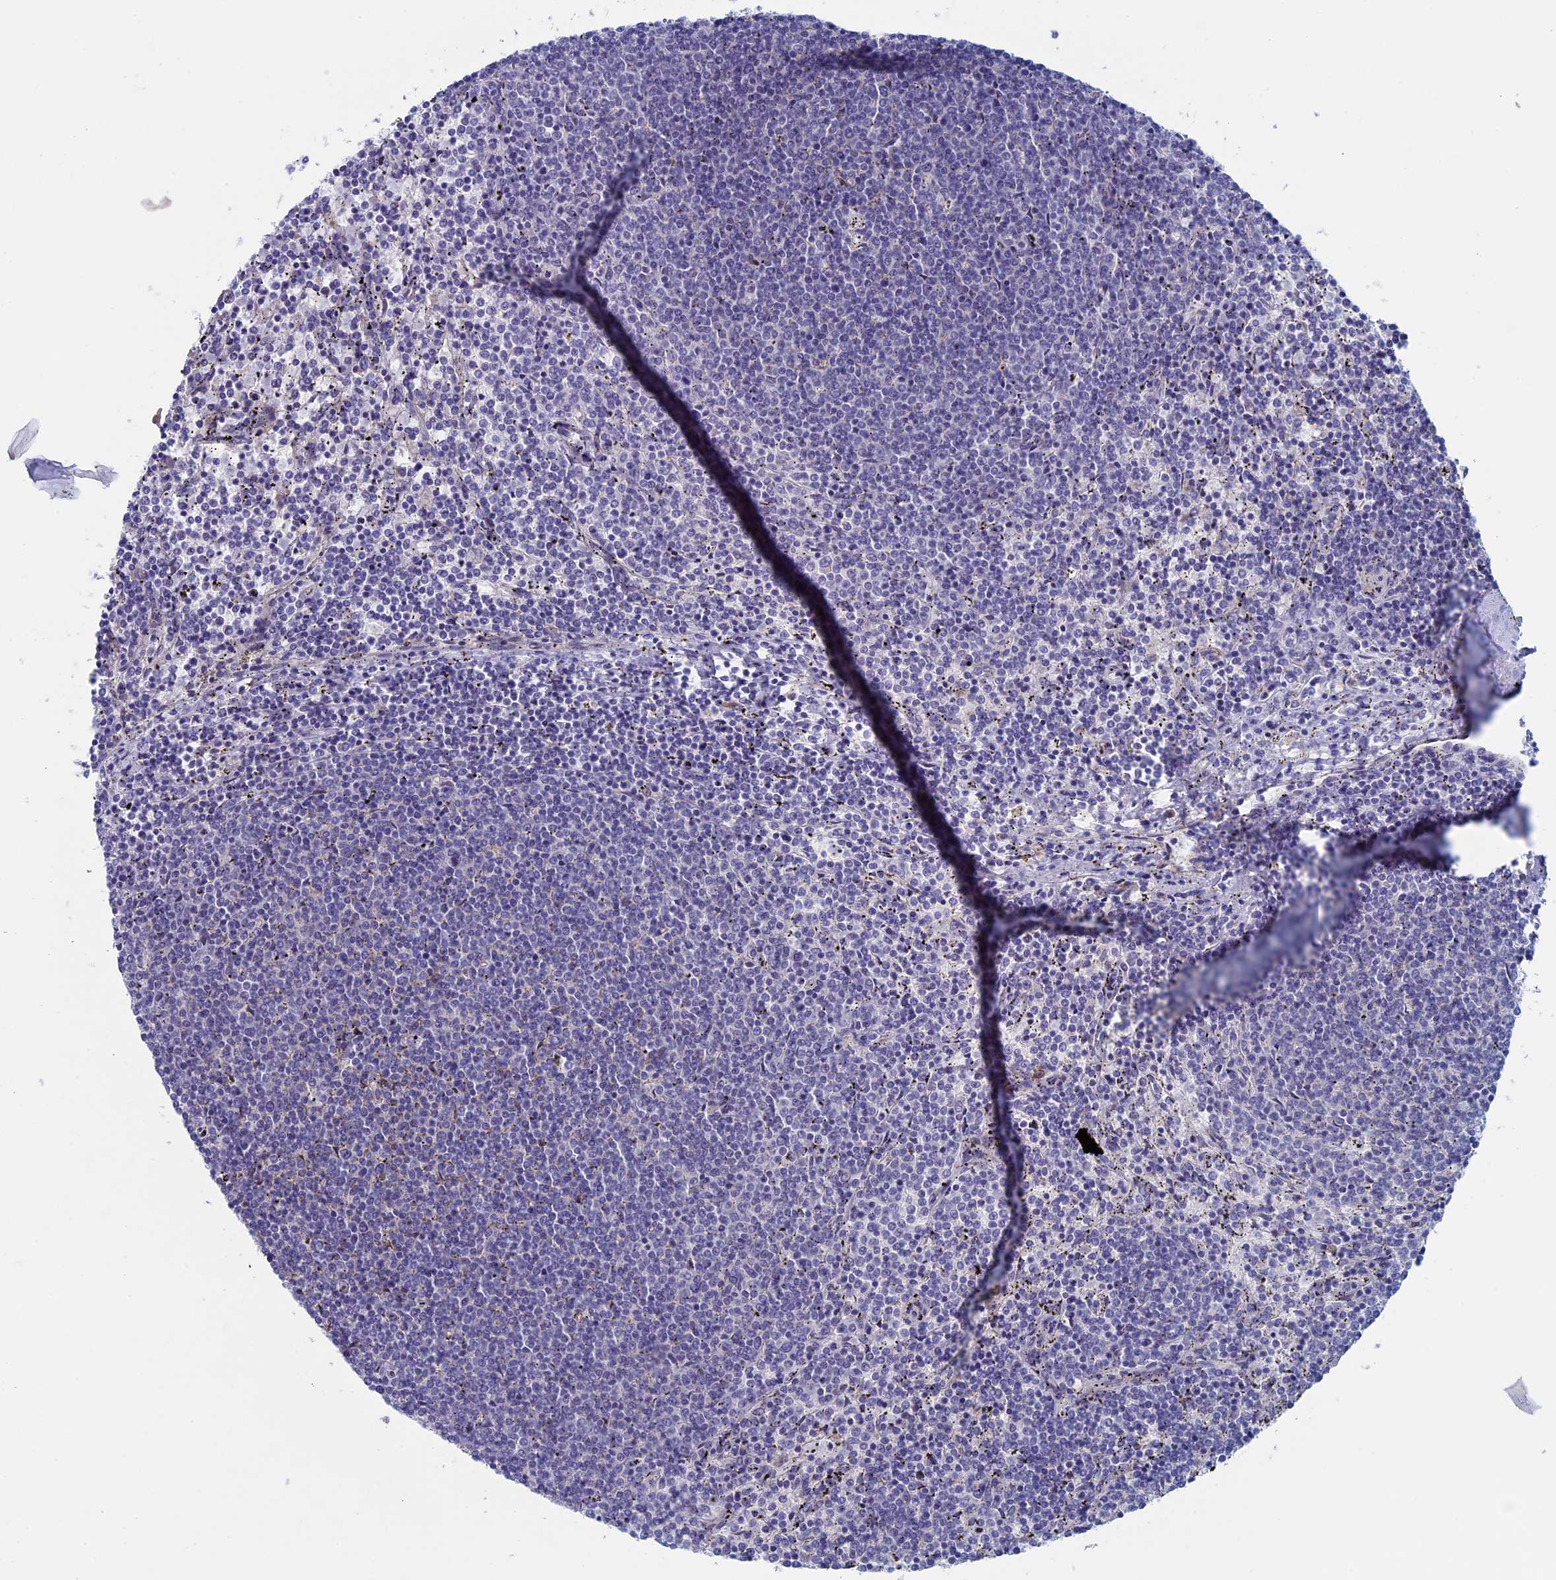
{"staining": {"intensity": "negative", "quantity": "none", "location": "none"}, "tissue": "lymphoma", "cell_type": "Tumor cells", "image_type": "cancer", "snomed": [{"axis": "morphology", "description": "Malignant lymphoma, non-Hodgkin's type, Low grade"}, {"axis": "topography", "description": "Spleen"}], "caption": "This histopathology image is of malignant lymphoma, non-Hodgkin's type (low-grade) stained with immunohistochemistry (IHC) to label a protein in brown with the nuclei are counter-stained blue. There is no staining in tumor cells.", "gene": "MAGEB6", "patient": {"sex": "female", "age": 50}}